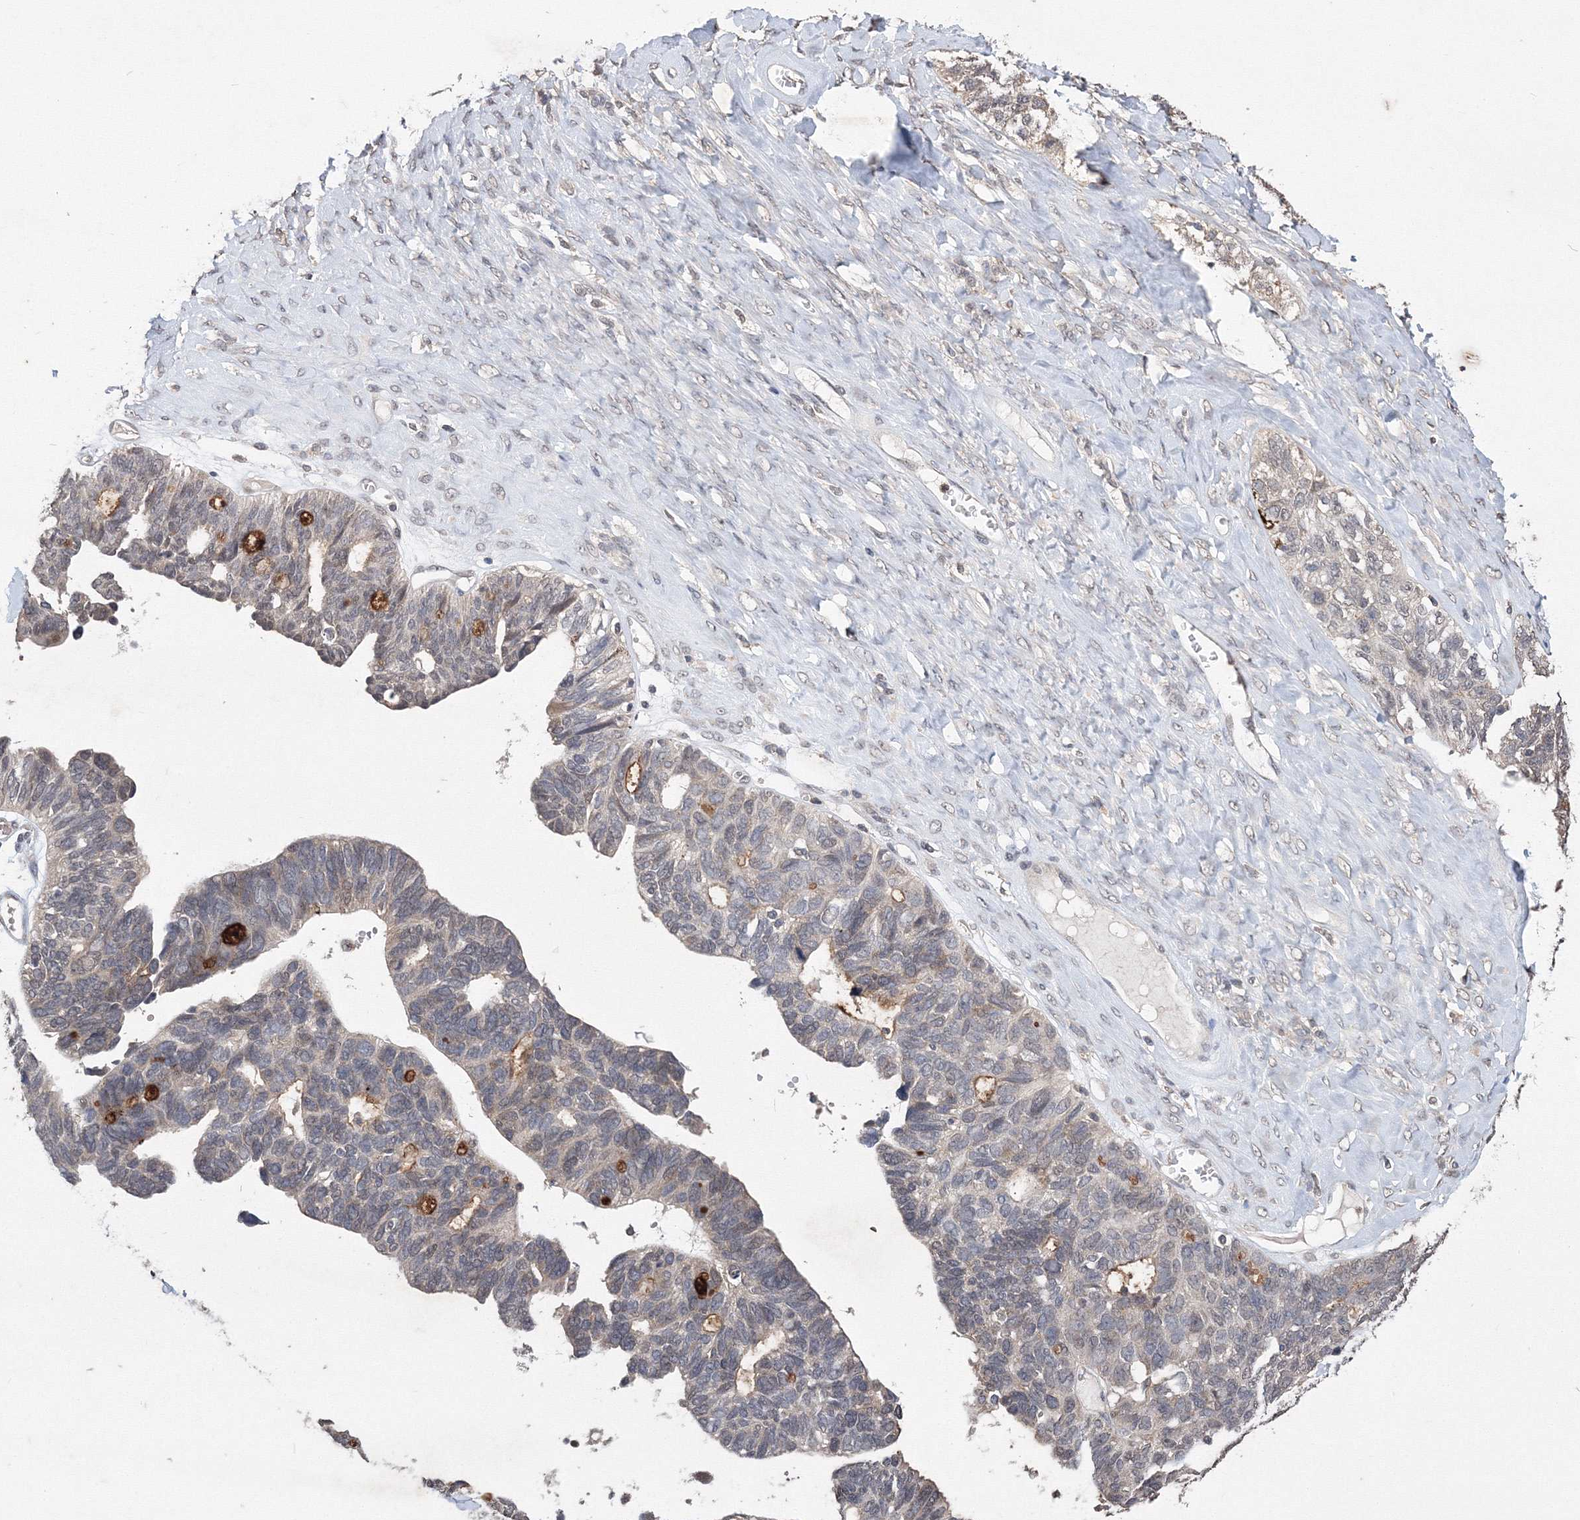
{"staining": {"intensity": "weak", "quantity": "<25%", "location": "cytoplasmic/membranous,nuclear"}, "tissue": "ovarian cancer", "cell_type": "Tumor cells", "image_type": "cancer", "snomed": [{"axis": "morphology", "description": "Cystadenocarcinoma, serous, NOS"}, {"axis": "topography", "description": "Ovary"}], "caption": "Tumor cells are negative for brown protein staining in serous cystadenocarcinoma (ovarian). (Stains: DAB IHC with hematoxylin counter stain, Microscopy: brightfield microscopy at high magnification).", "gene": "GPN1", "patient": {"sex": "female", "age": 79}}